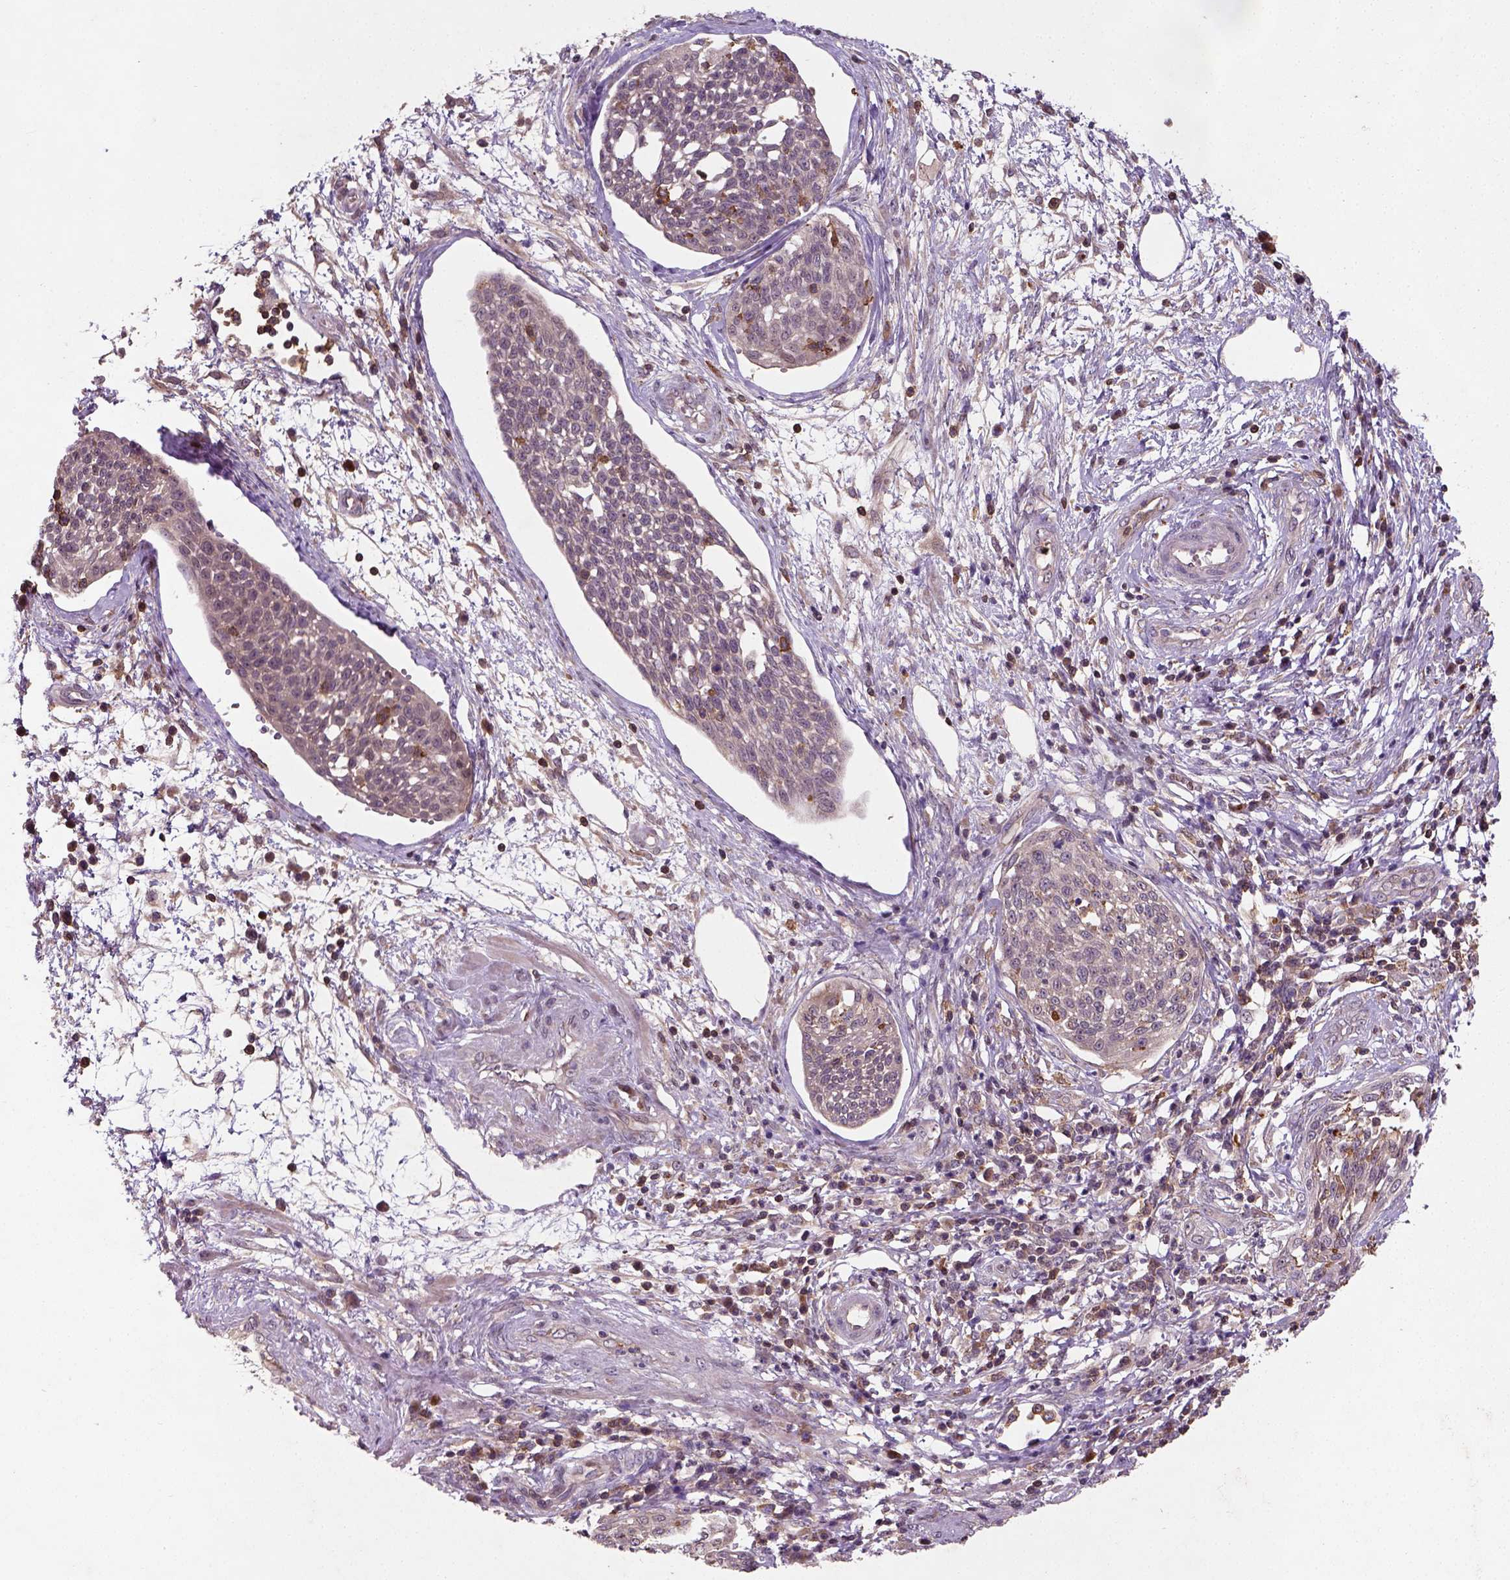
{"staining": {"intensity": "negative", "quantity": "none", "location": "none"}, "tissue": "cervical cancer", "cell_type": "Tumor cells", "image_type": "cancer", "snomed": [{"axis": "morphology", "description": "Squamous cell carcinoma, NOS"}, {"axis": "topography", "description": "Cervix"}], "caption": "Immunohistochemical staining of cervical cancer shows no significant expression in tumor cells.", "gene": "CAMKK1", "patient": {"sex": "female", "age": 34}}